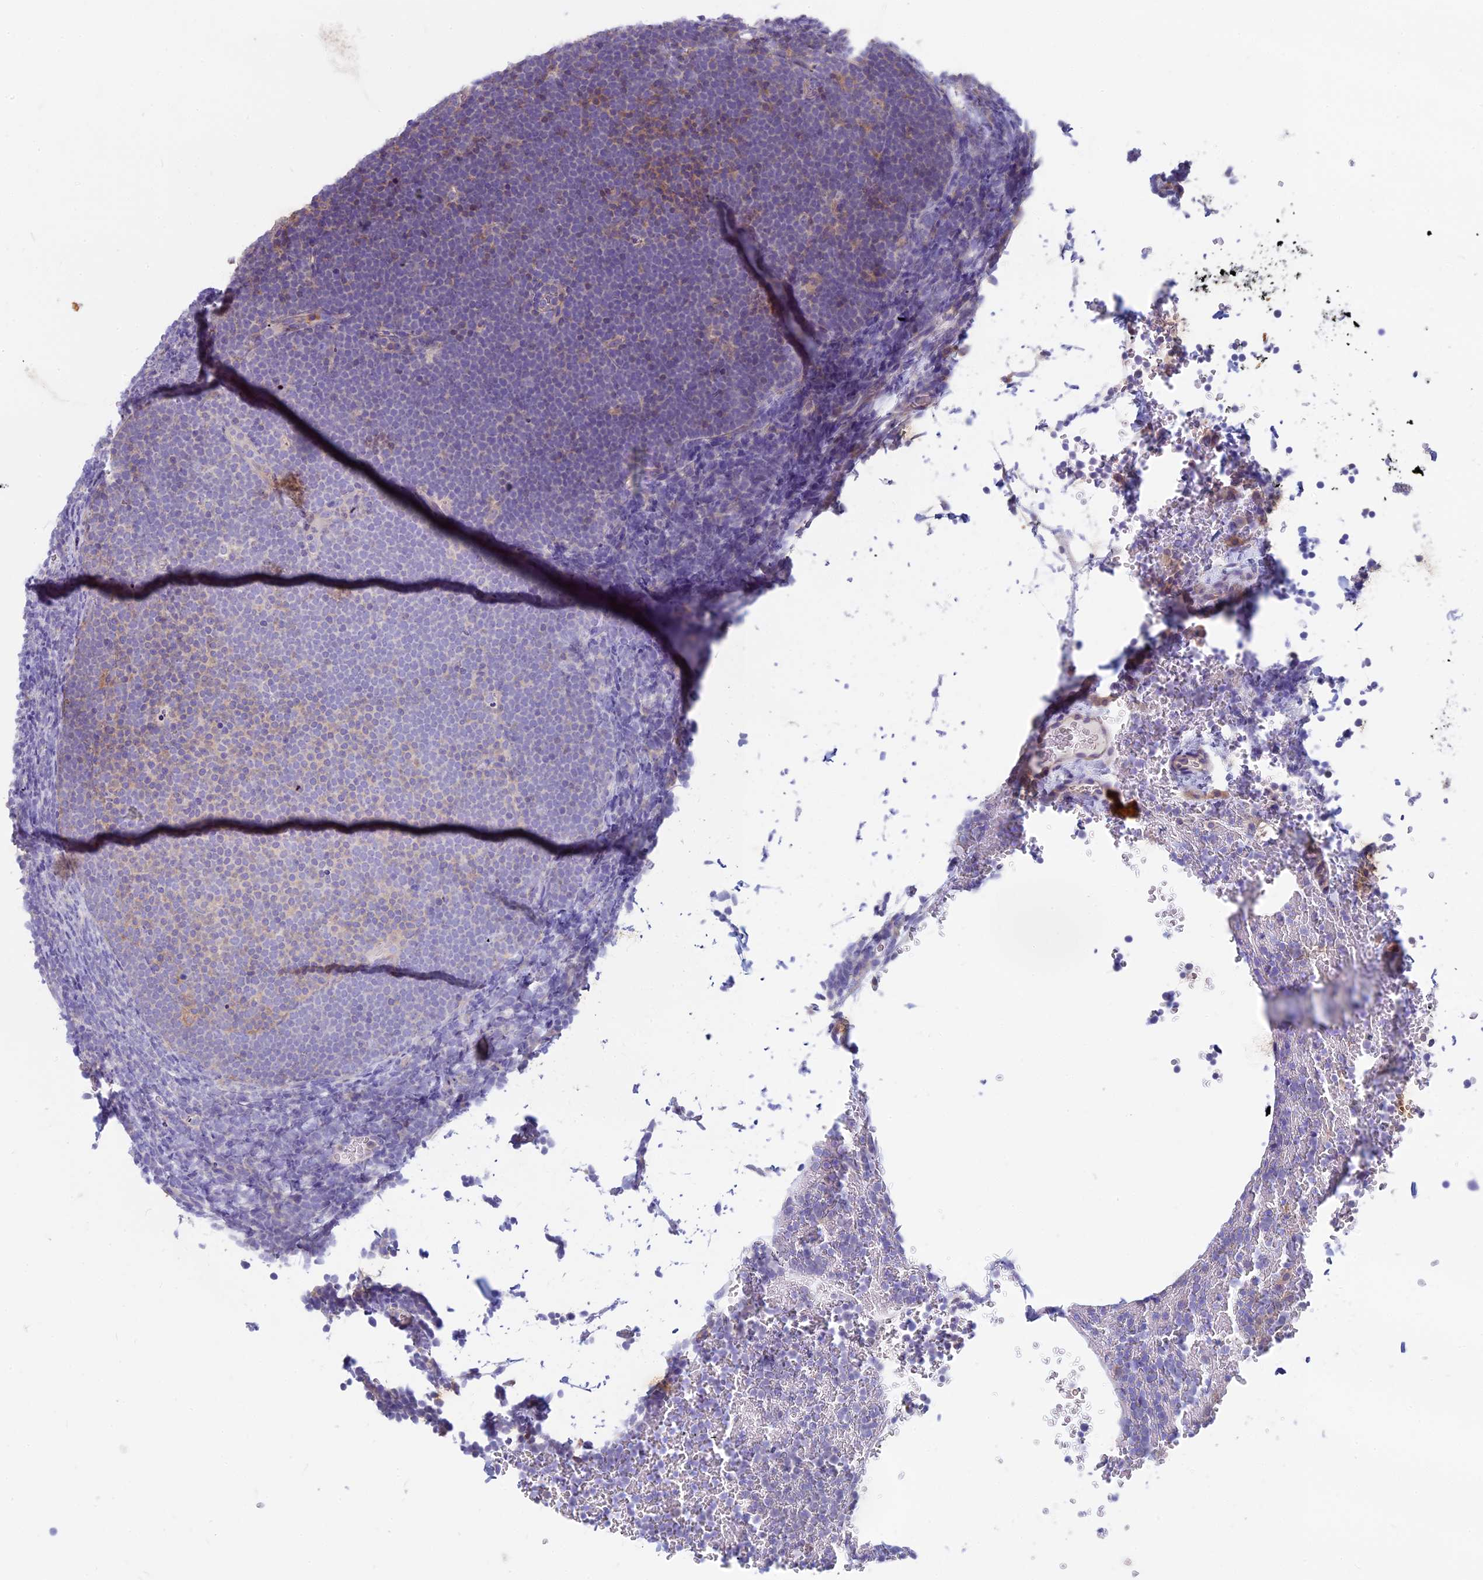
{"staining": {"intensity": "weak", "quantity": "<25%", "location": "cytoplasmic/membranous"}, "tissue": "lymphoma", "cell_type": "Tumor cells", "image_type": "cancer", "snomed": [{"axis": "morphology", "description": "Malignant lymphoma, non-Hodgkin's type, High grade"}, {"axis": "topography", "description": "Lymph node"}], "caption": "This is an immunohistochemistry (IHC) histopathology image of malignant lymphoma, non-Hodgkin's type (high-grade). There is no staining in tumor cells.", "gene": "CDAN1", "patient": {"sex": "male", "age": 13}}